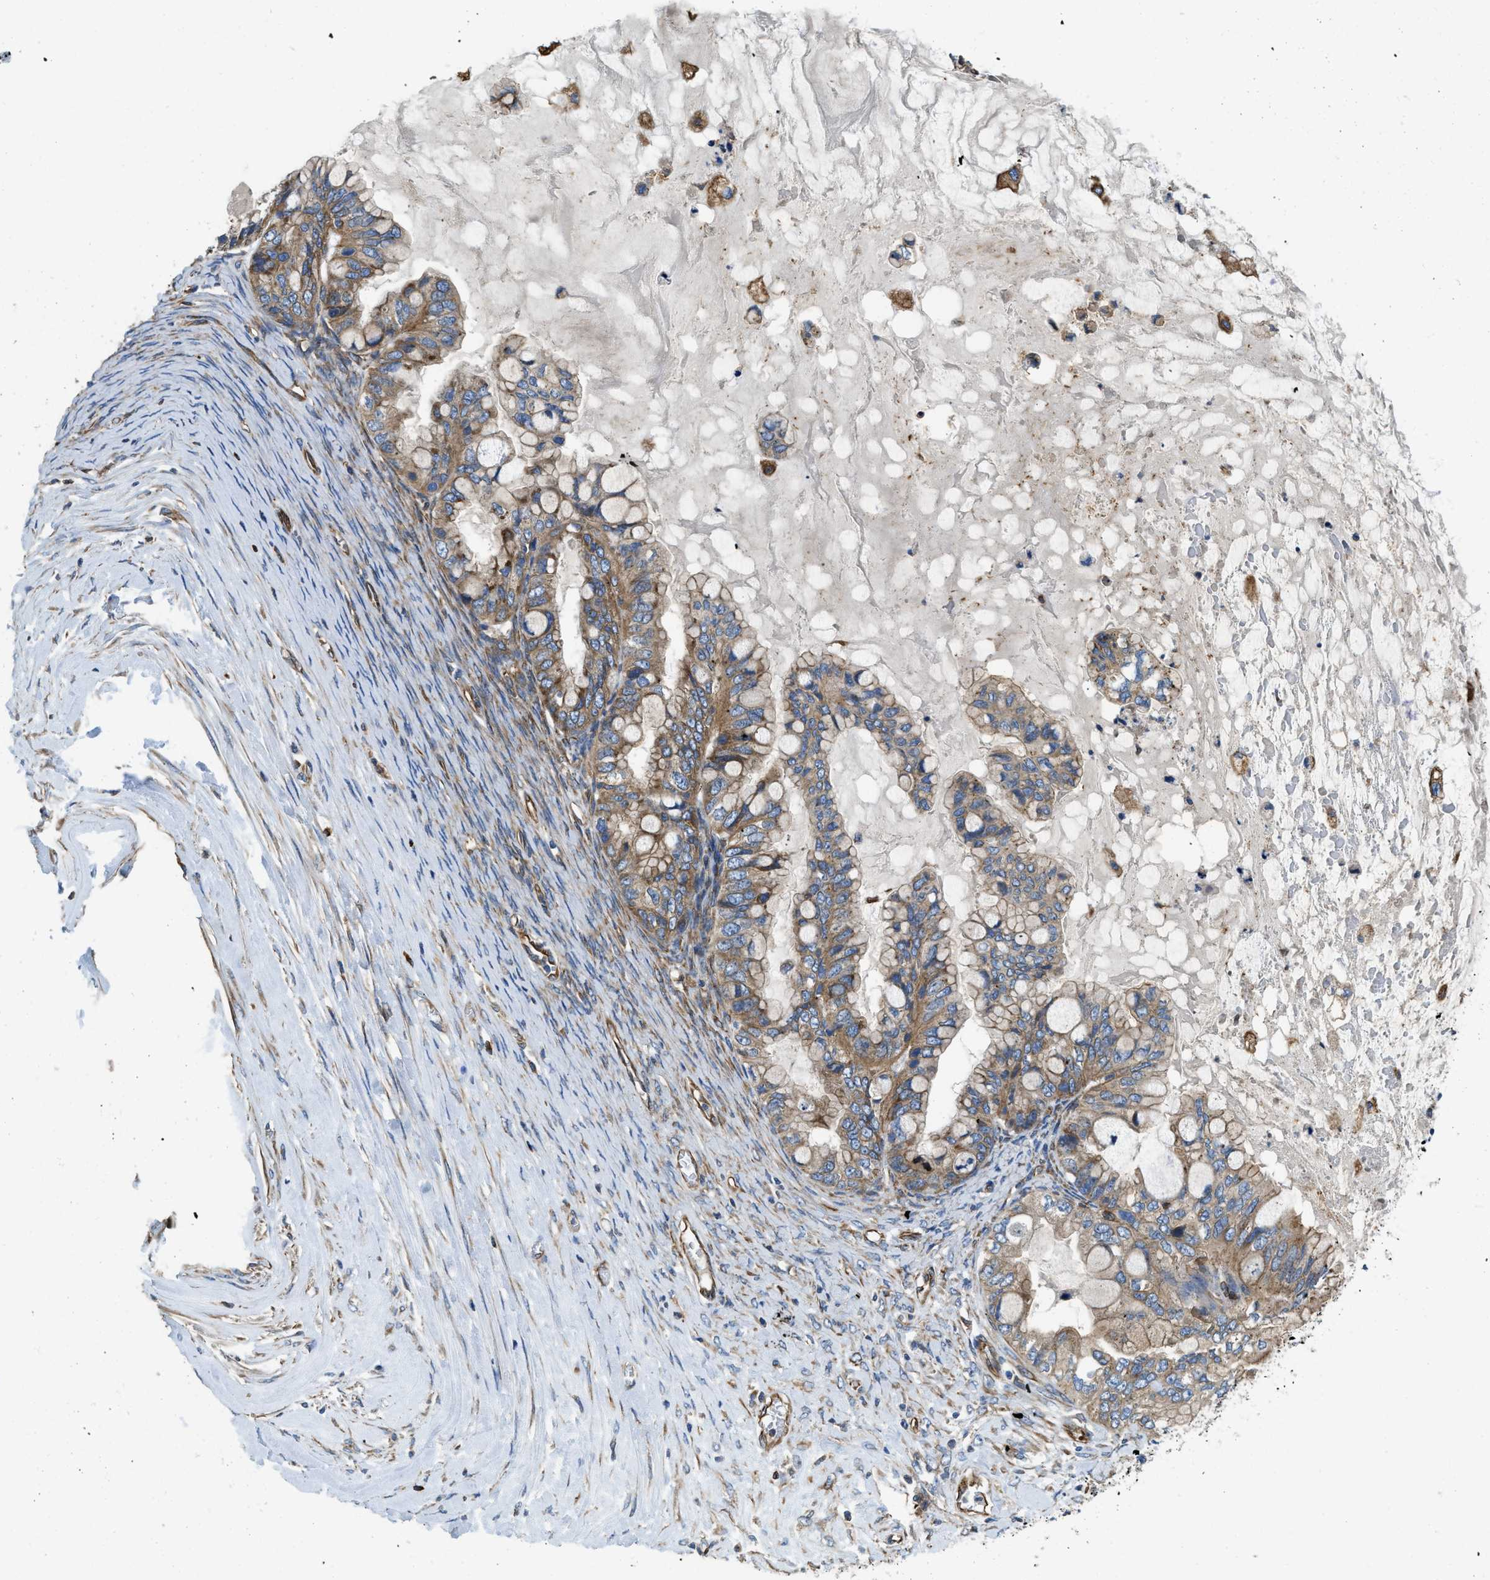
{"staining": {"intensity": "weak", "quantity": ">75%", "location": "cytoplasmic/membranous"}, "tissue": "ovarian cancer", "cell_type": "Tumor cells", "image_type": "cancer", "snomed": [{"axis": "morphology", "description": "Cystadenocarcinoma, mucinous, NOS"}, {"axis": "topography", "description": "Ovary"}], "caption": "Immunohistochemistry image of human ovarian cancer (mucinous cystadenocarcinoma) stained for a protein (brown), which demonstrates low levels of weak cytoplasmic/membranous staining in approximately >75% of tumor cells.", "gene": "HSD17B12", "patient": {"sex": "female", "age": 80}}